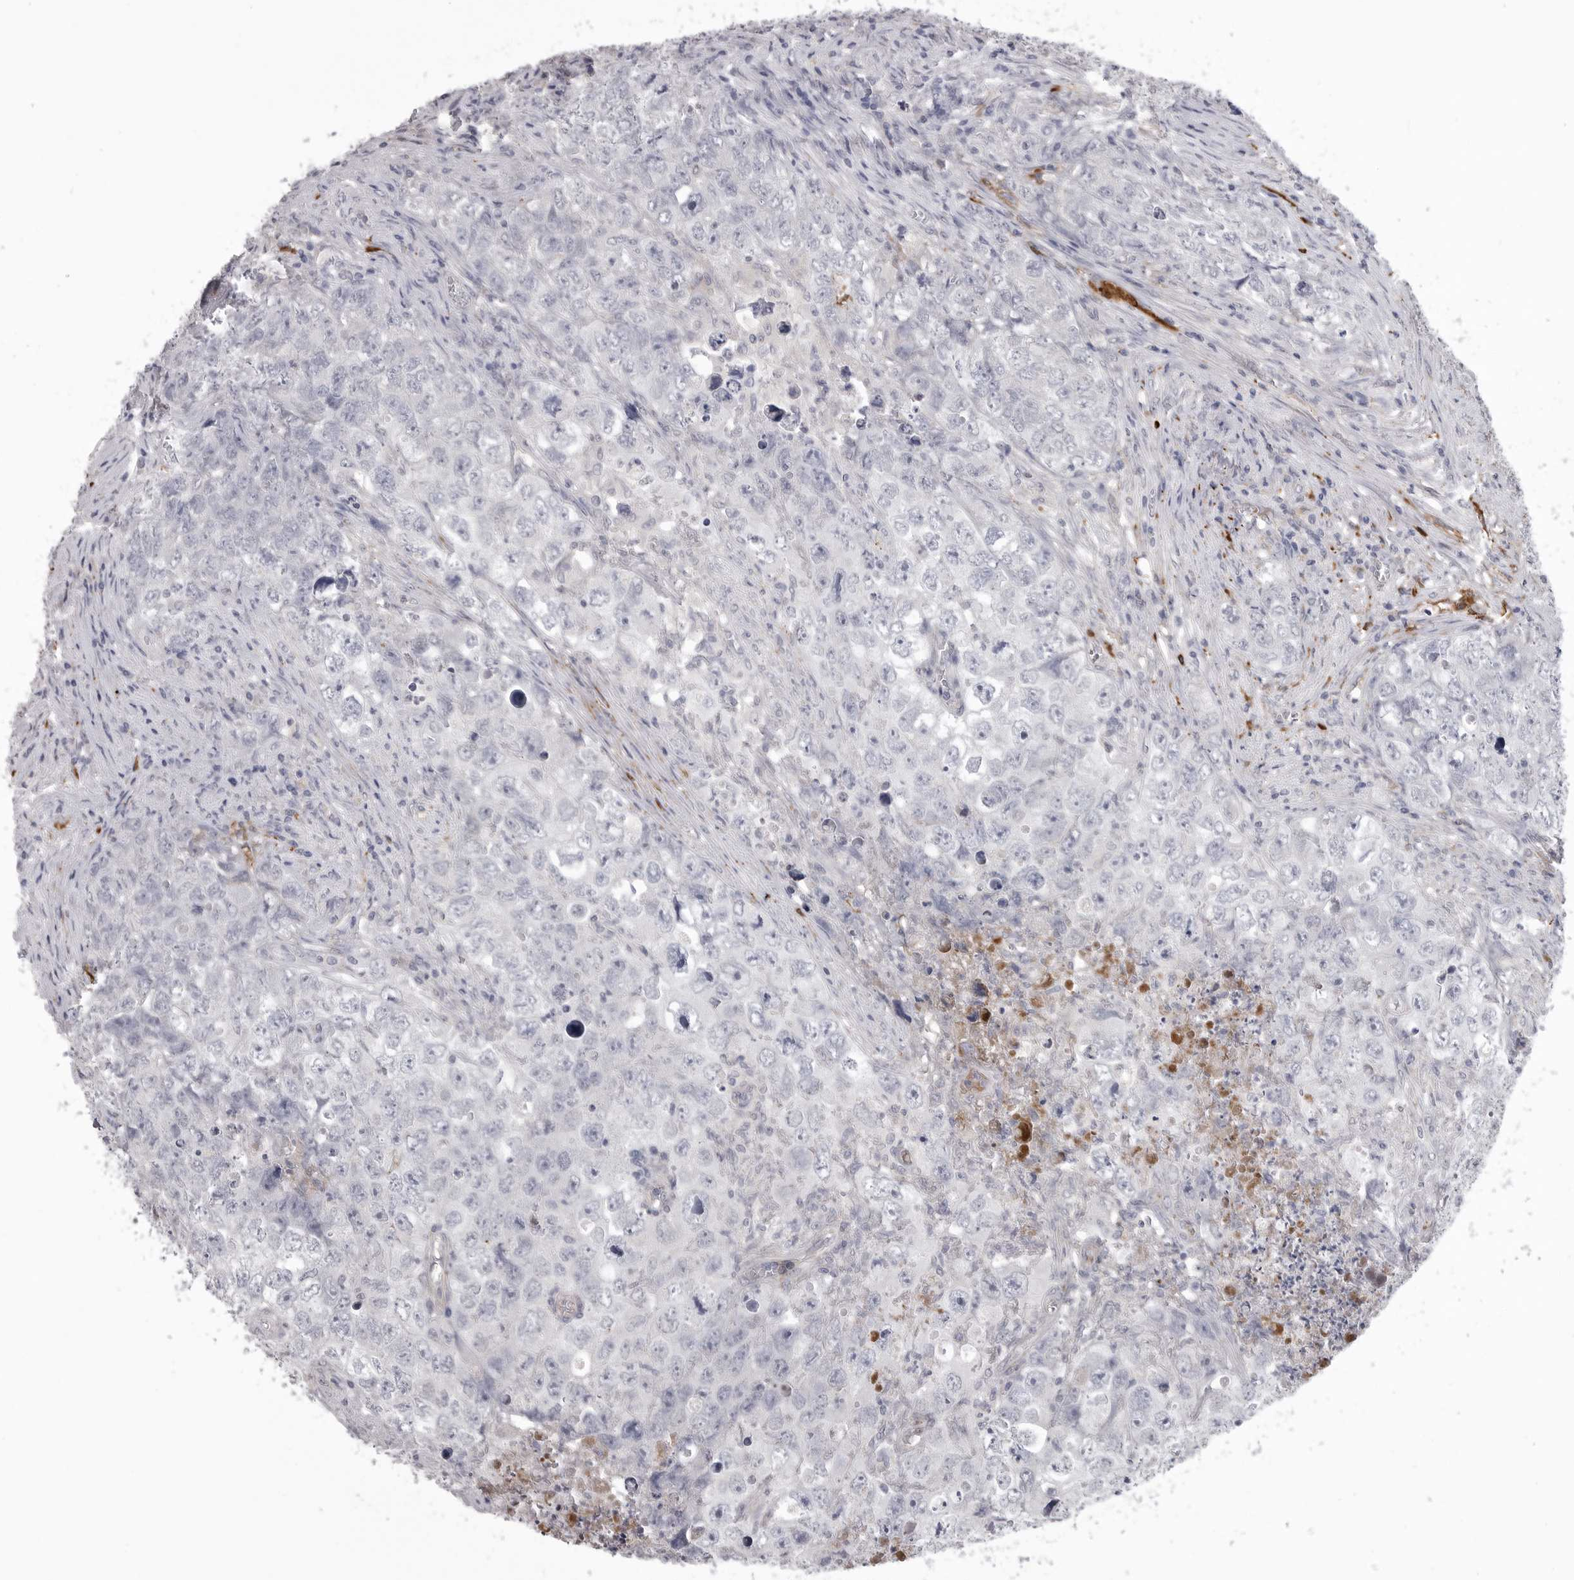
{"staining": {"intensity": "negative", "quantity": "none", "location": "none"}, "tissue": "testis cancer", "cell_type": "Tumor cells", "image_type": "cancer", "snomed": [{"axis": "morphology", "description": "Seminoma, NOS"}, {"axis": "morphology", "description": "Carcinoma, Embryonal, NOS"}, {"axis": "topography", "description": "Testis"}], "caption": "IHC histopathology image of testis embryonal carcinoma stained for a protein (brown), which reveals no expression in tumor cells.", "gene": "SERPING1", "patient": {"sex": "male", "age": 43}}